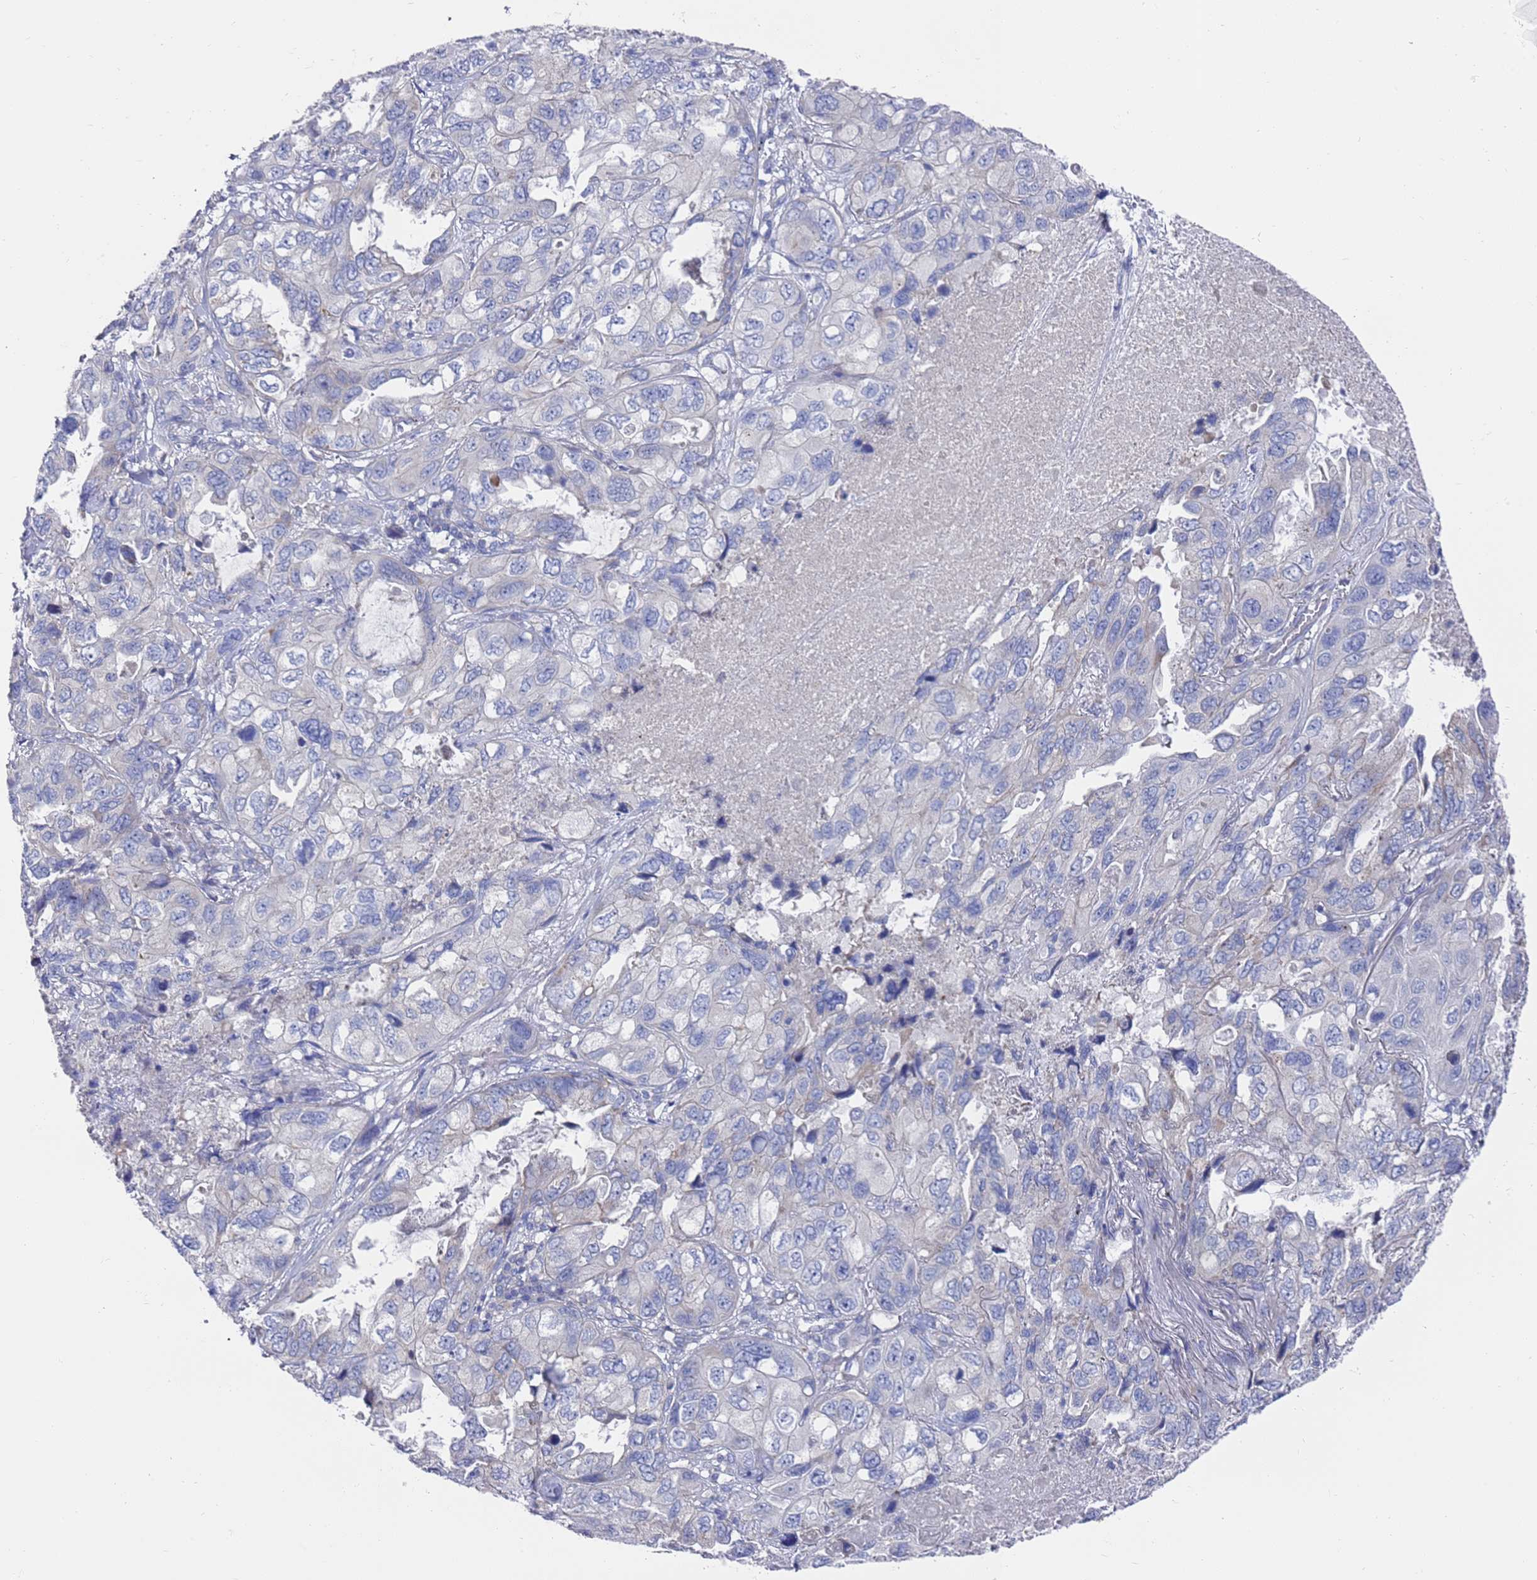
{"staining": {"intensity": "negative", "quantity": "none", "location": "none"}, "tissue": "lung cancer", "cell_type": "Tumor cells", "image_type": "cancer", "snomed": [{"axis": "morphology", "description": "Squamous cell carcinoma, NOS"}, {"axis": "topography", "description": "Lung"}], "caption": "Immunohistochemistry image of human lung squamous cell carcinoma stained for a protein (brown), which demonstrates no positivity in tumor cells.", "gene": "SCAPER", "patient": {"sex": "female", "age": 73}}